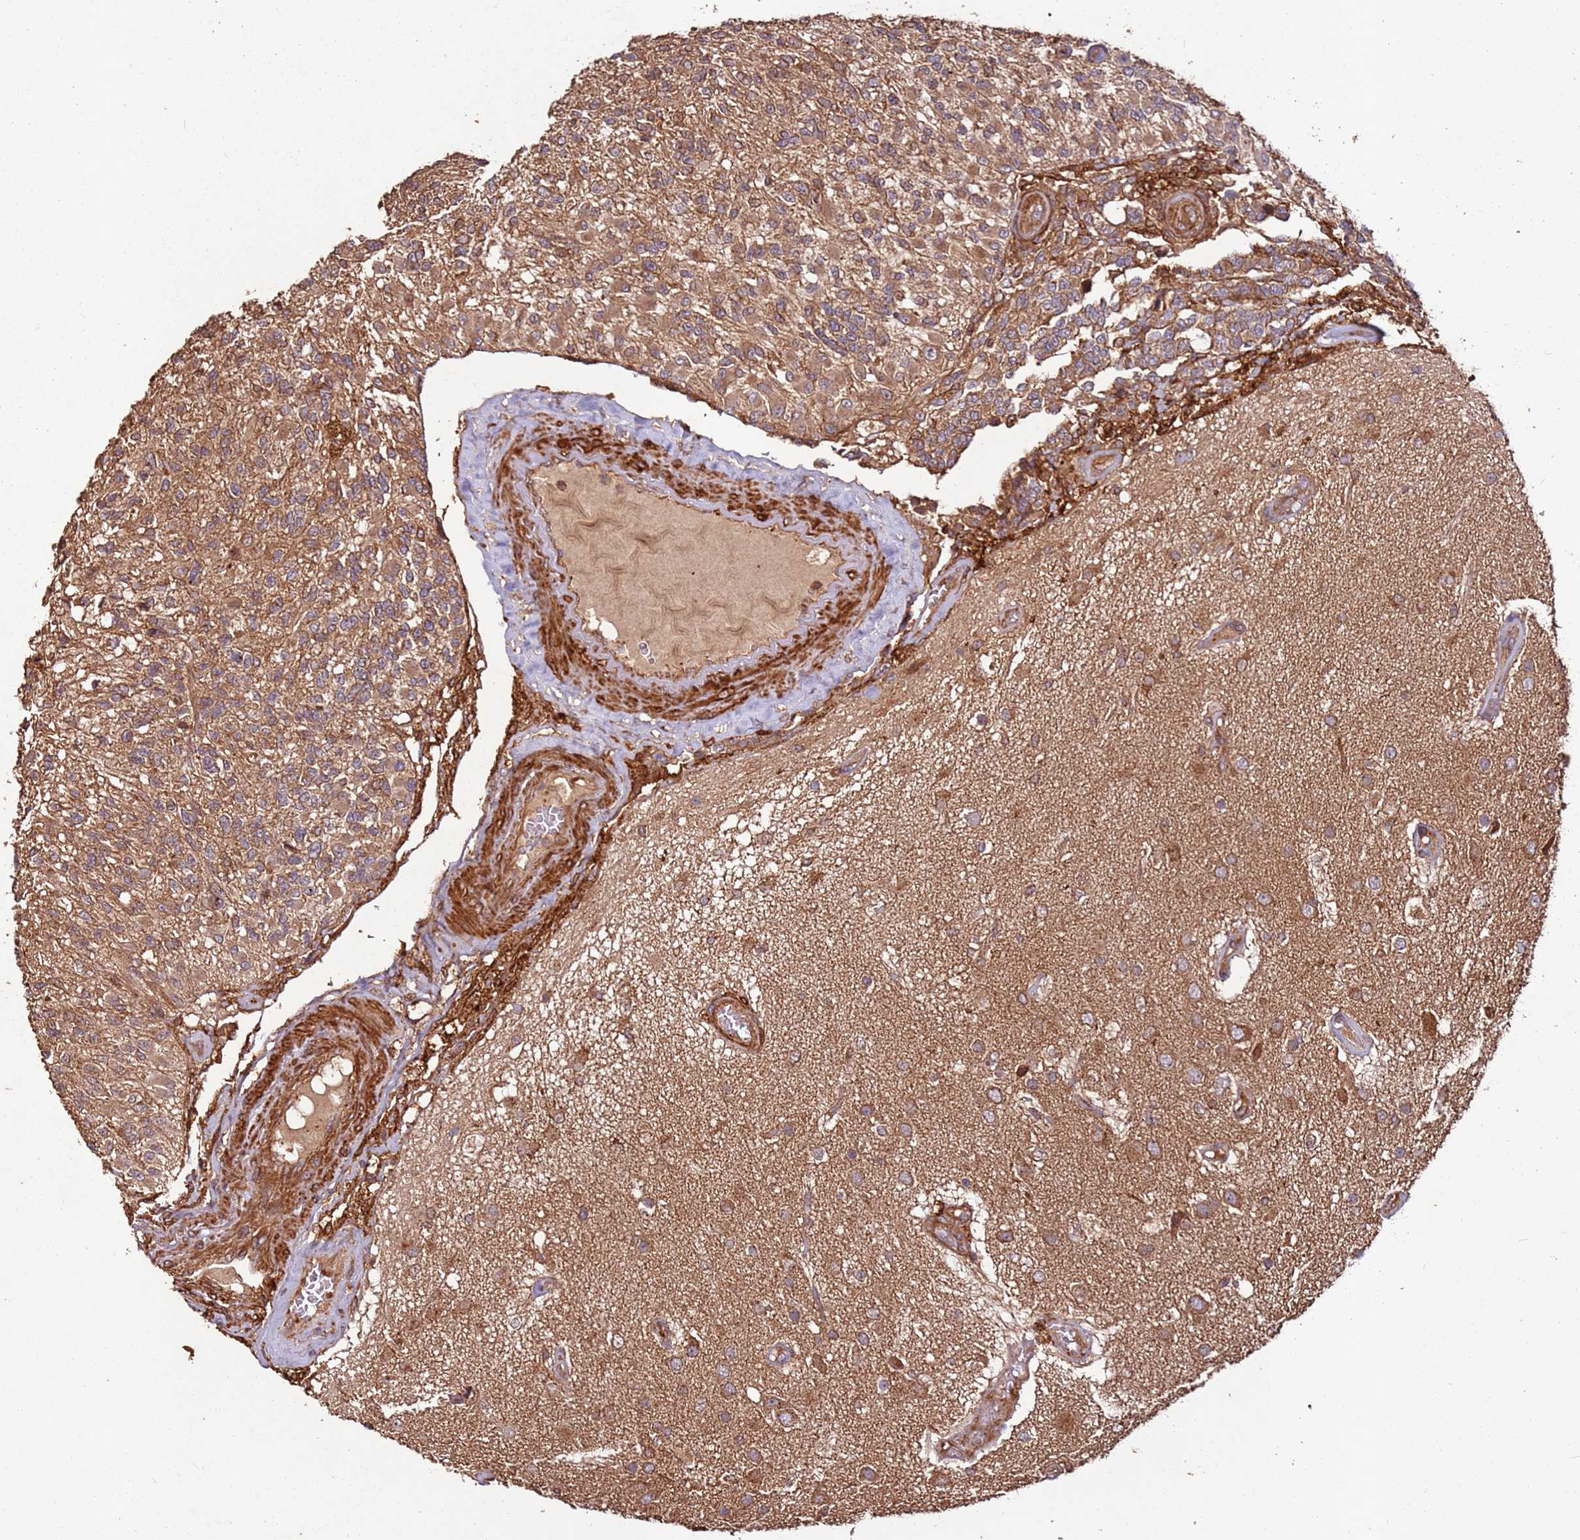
{"staining": {"intensity": "moderate", "quantity": ">75%", "location": "cytoplasmic/membranous"}, "tissue": "glioma", "cell_type": "Tumor cells", "image_type": "cancer", "snomed": [{"axis": "morphology", "description": "Glioma, malignant, High grade"}, {"axis": "morphology", "description": "Glioblastoma, NOS"}, {"axis": "topography", "description": "Brain"}], "caption": "The micrograph demonstrates staining of high-grade glioma (malignant), revealing moderate cytoplasmic/membranous protein staining (brown color) within tumor cells.", "gene": "FAM186A", "patient": {"sex": "male", "age": 60}}